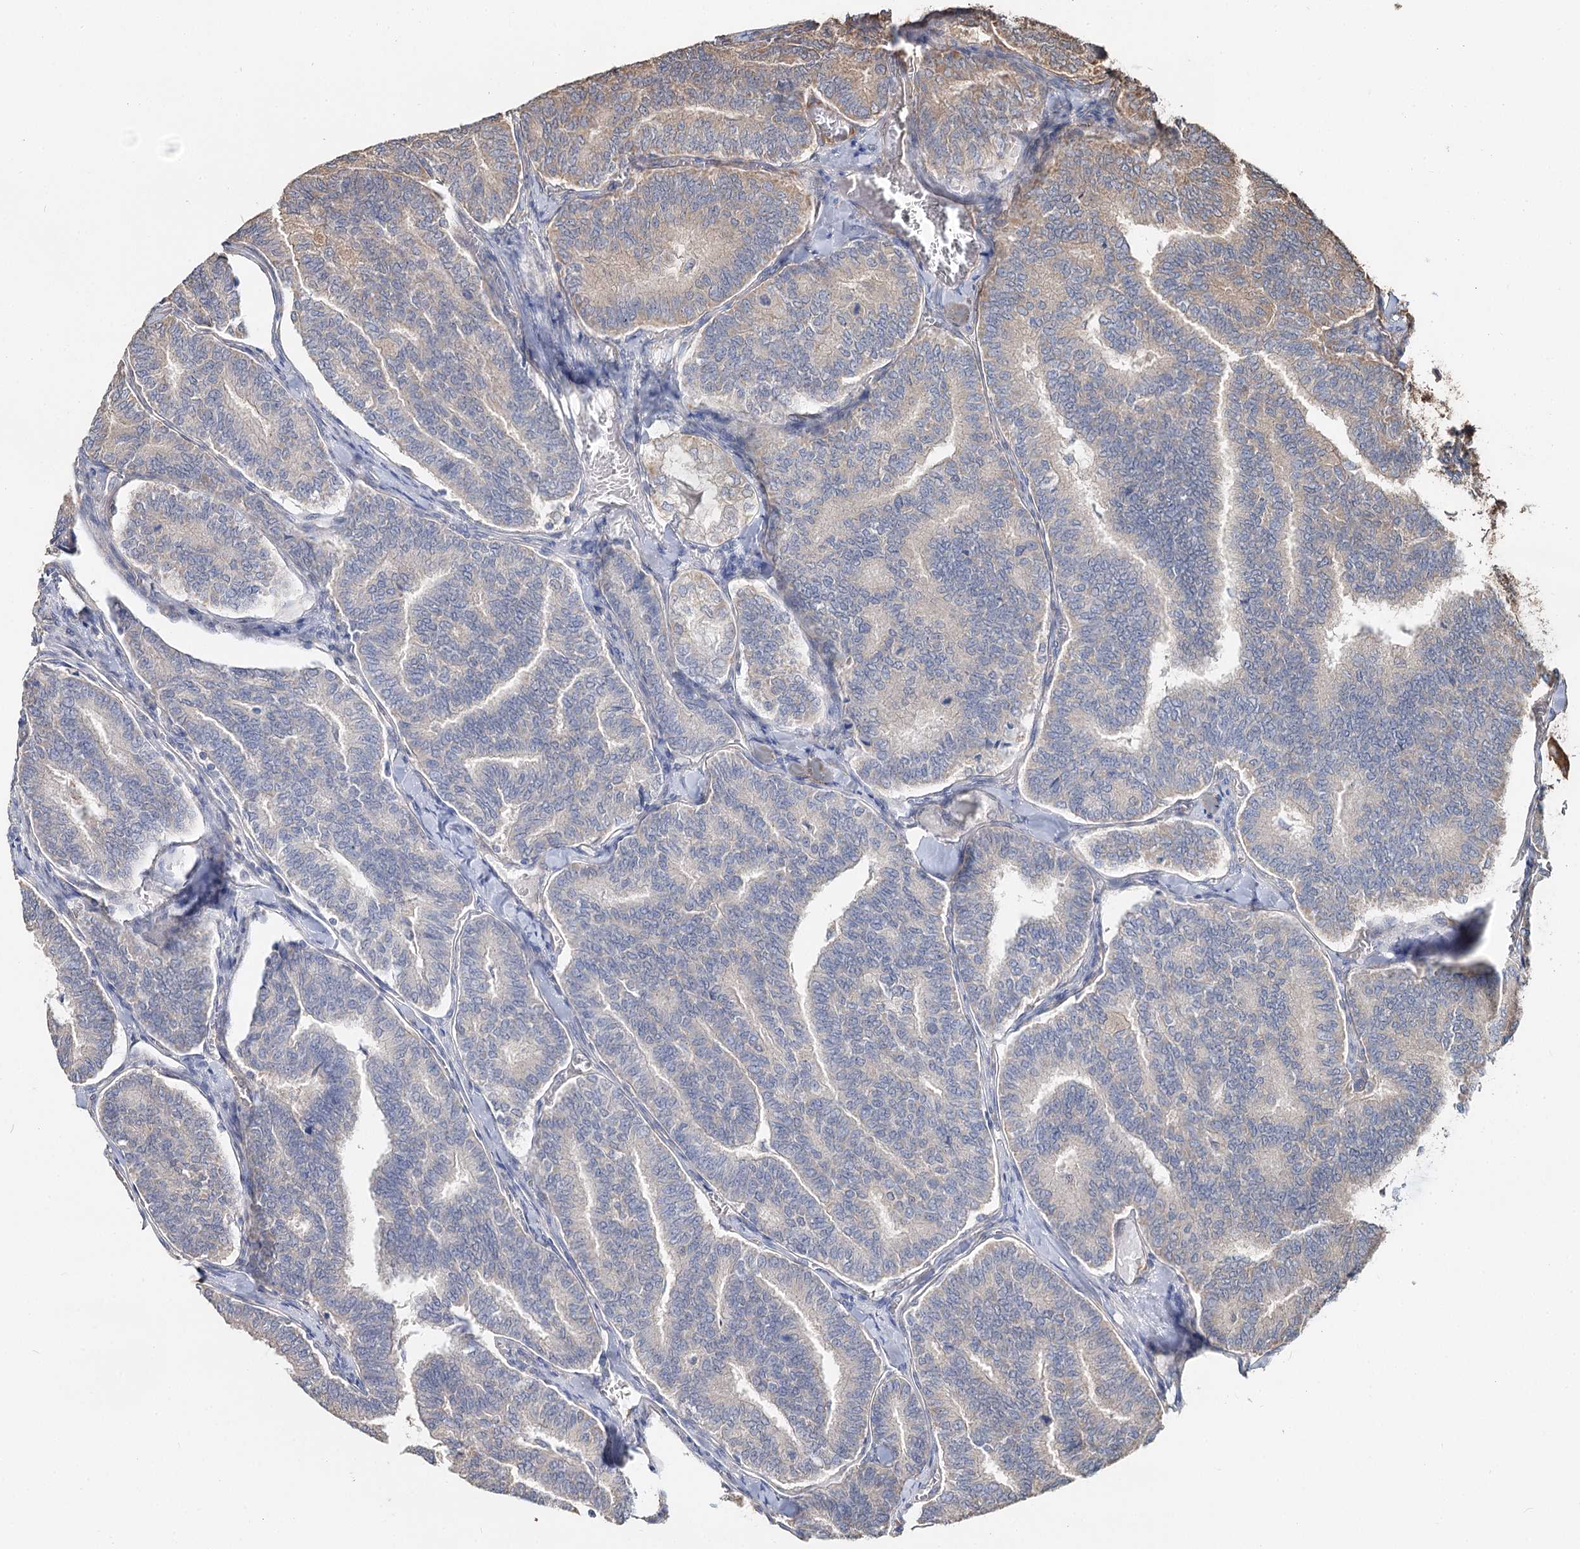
{"staining": {"intensity": "negative", "quantity": "none", "location": "none"}, "tissue": "thyroid cancer", "cell_type": "Tumor cells", "image_type": "cancer", "snomed": [{"axis": "morphology", "description": "Papillary adenocarcinoma, NOS"}, {"axis": "topography", "description": "Thyroid gland"}], "caption": "This photomicrograph is of papillary adenocarcinoma (thyroid) stained with IHC to label a protein in brown with the nuclei are counter-stained blue. There is no positivity in tumor cells. (Brightfield microscopy of DAB (3,3'-diaminobenzidine) immunohistochemistry (IHC) at high magnification).", "gene": "SPART", "patient": {"sex": "female", "age": 35}}